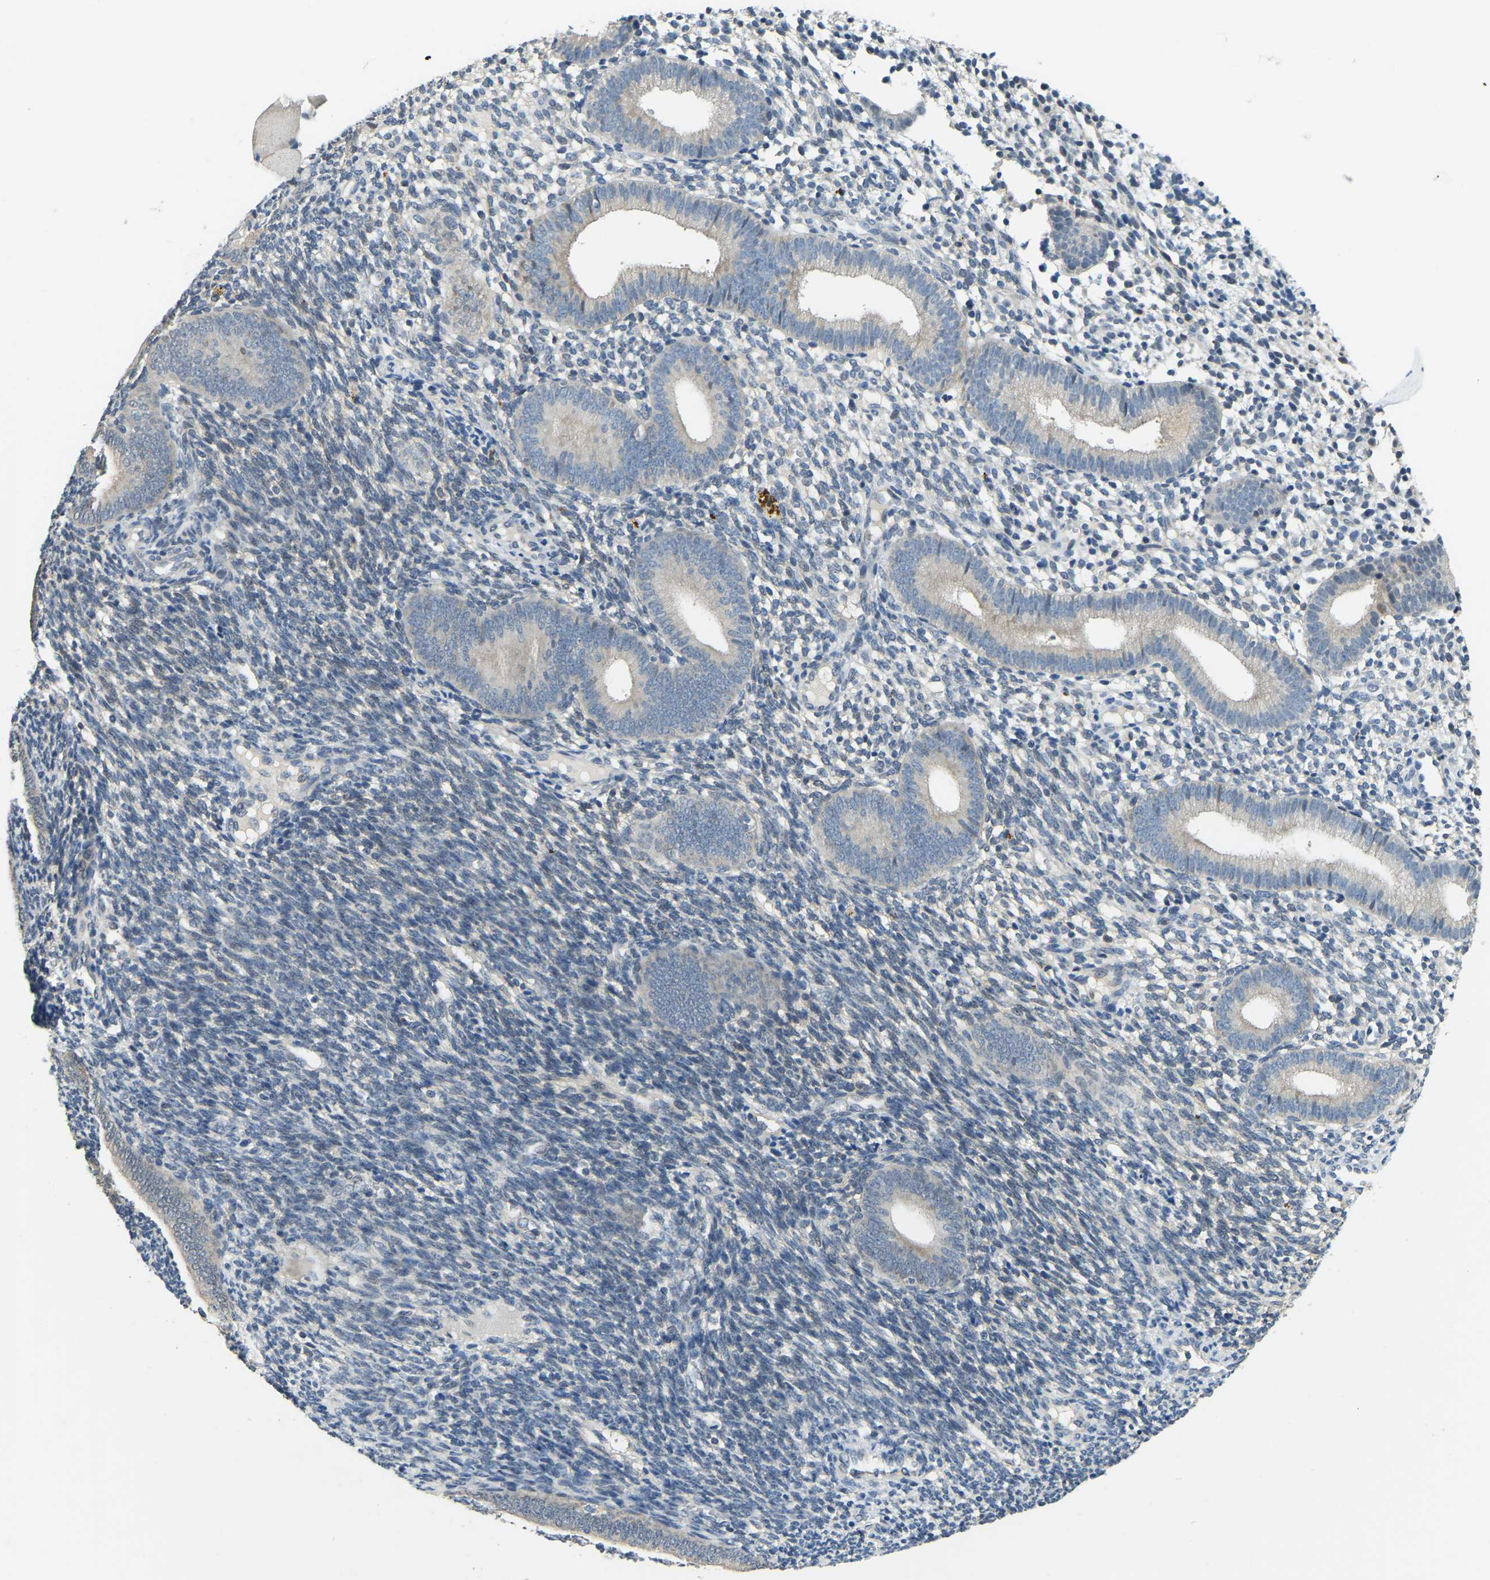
{"staining": {"intensity": "negative", "quantity": "none", "location": "none"}, "tissue": "endometrium", "cell_type": "Cells in endometrial stroma", "image_type": "normal", "snomed": [{"axis": "morphology", "description": "Normal tissue, NOS"}, {"axis": "topography", "description": "Uterus"}, {"axis": "topography", "description": "Endometrium"}], "caption": "Endometrium stained for a protein using IHC shows no staining cells in endometrial stroma.", "gene": "AHNAK", "patient": {"sex": "female", "age": 33}}